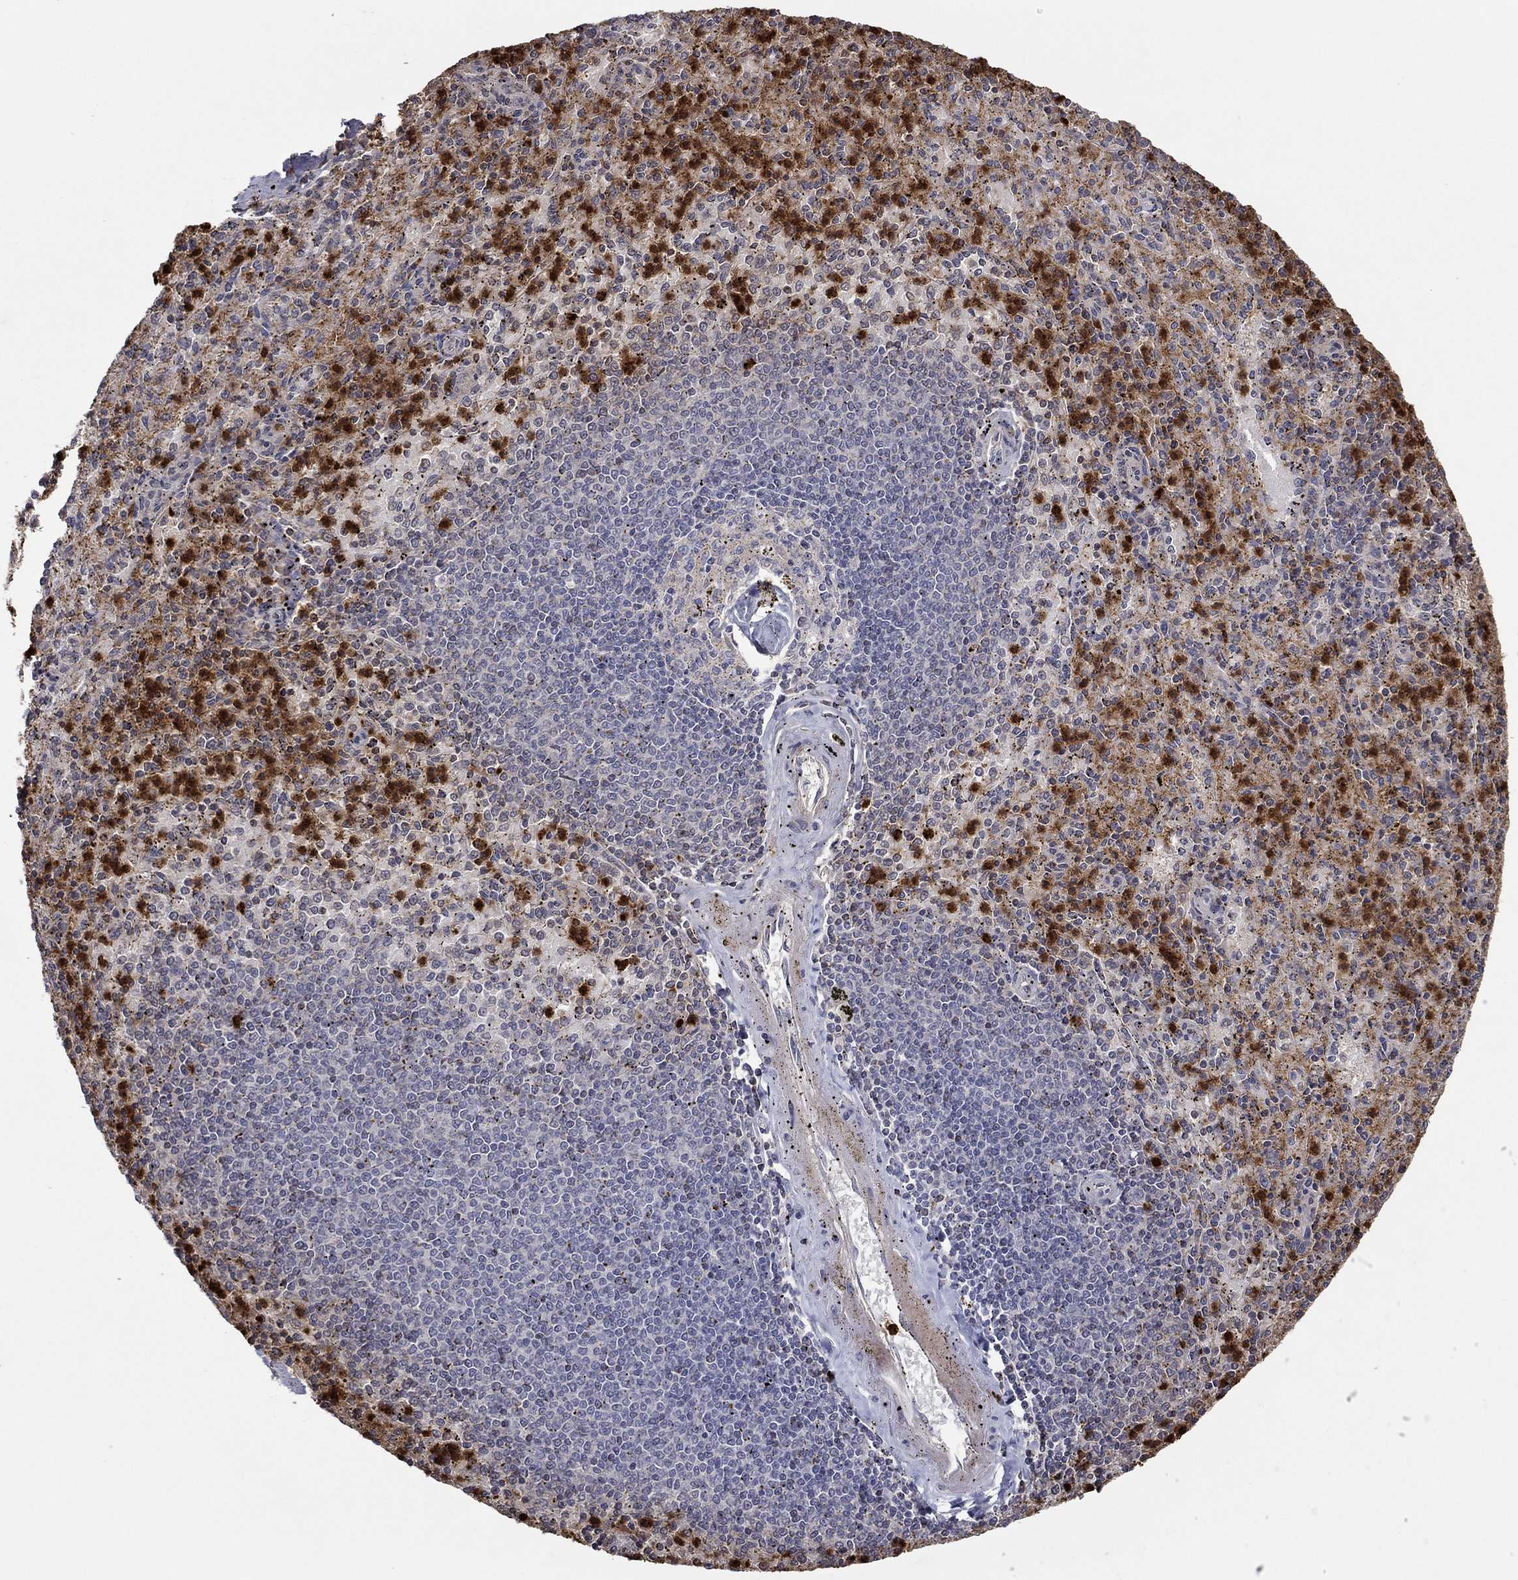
{"staining": {"intensity": "strong", "quantity": "25%-75%", "location": "cytoplasmic/membranous"}, "tissue": "spleen", "cell_type": "Cells in red pulp", "image_type": "normal", "snomed": [{"axis": "morphology", "description": "Normal tissue, NOS"}, {"axis": "topography", "description": "Spleen"}], "caption": "This photomicrograph reveals unremarkable spleen stained with IHC to label a protein in brown. The cytoplasmic/membranous of cells in red pulp show strong positivity for the protein. Nuclei are counter-stained blue.", "gene": "CCL5", "patient": {"sex": "male", "age": 60}}